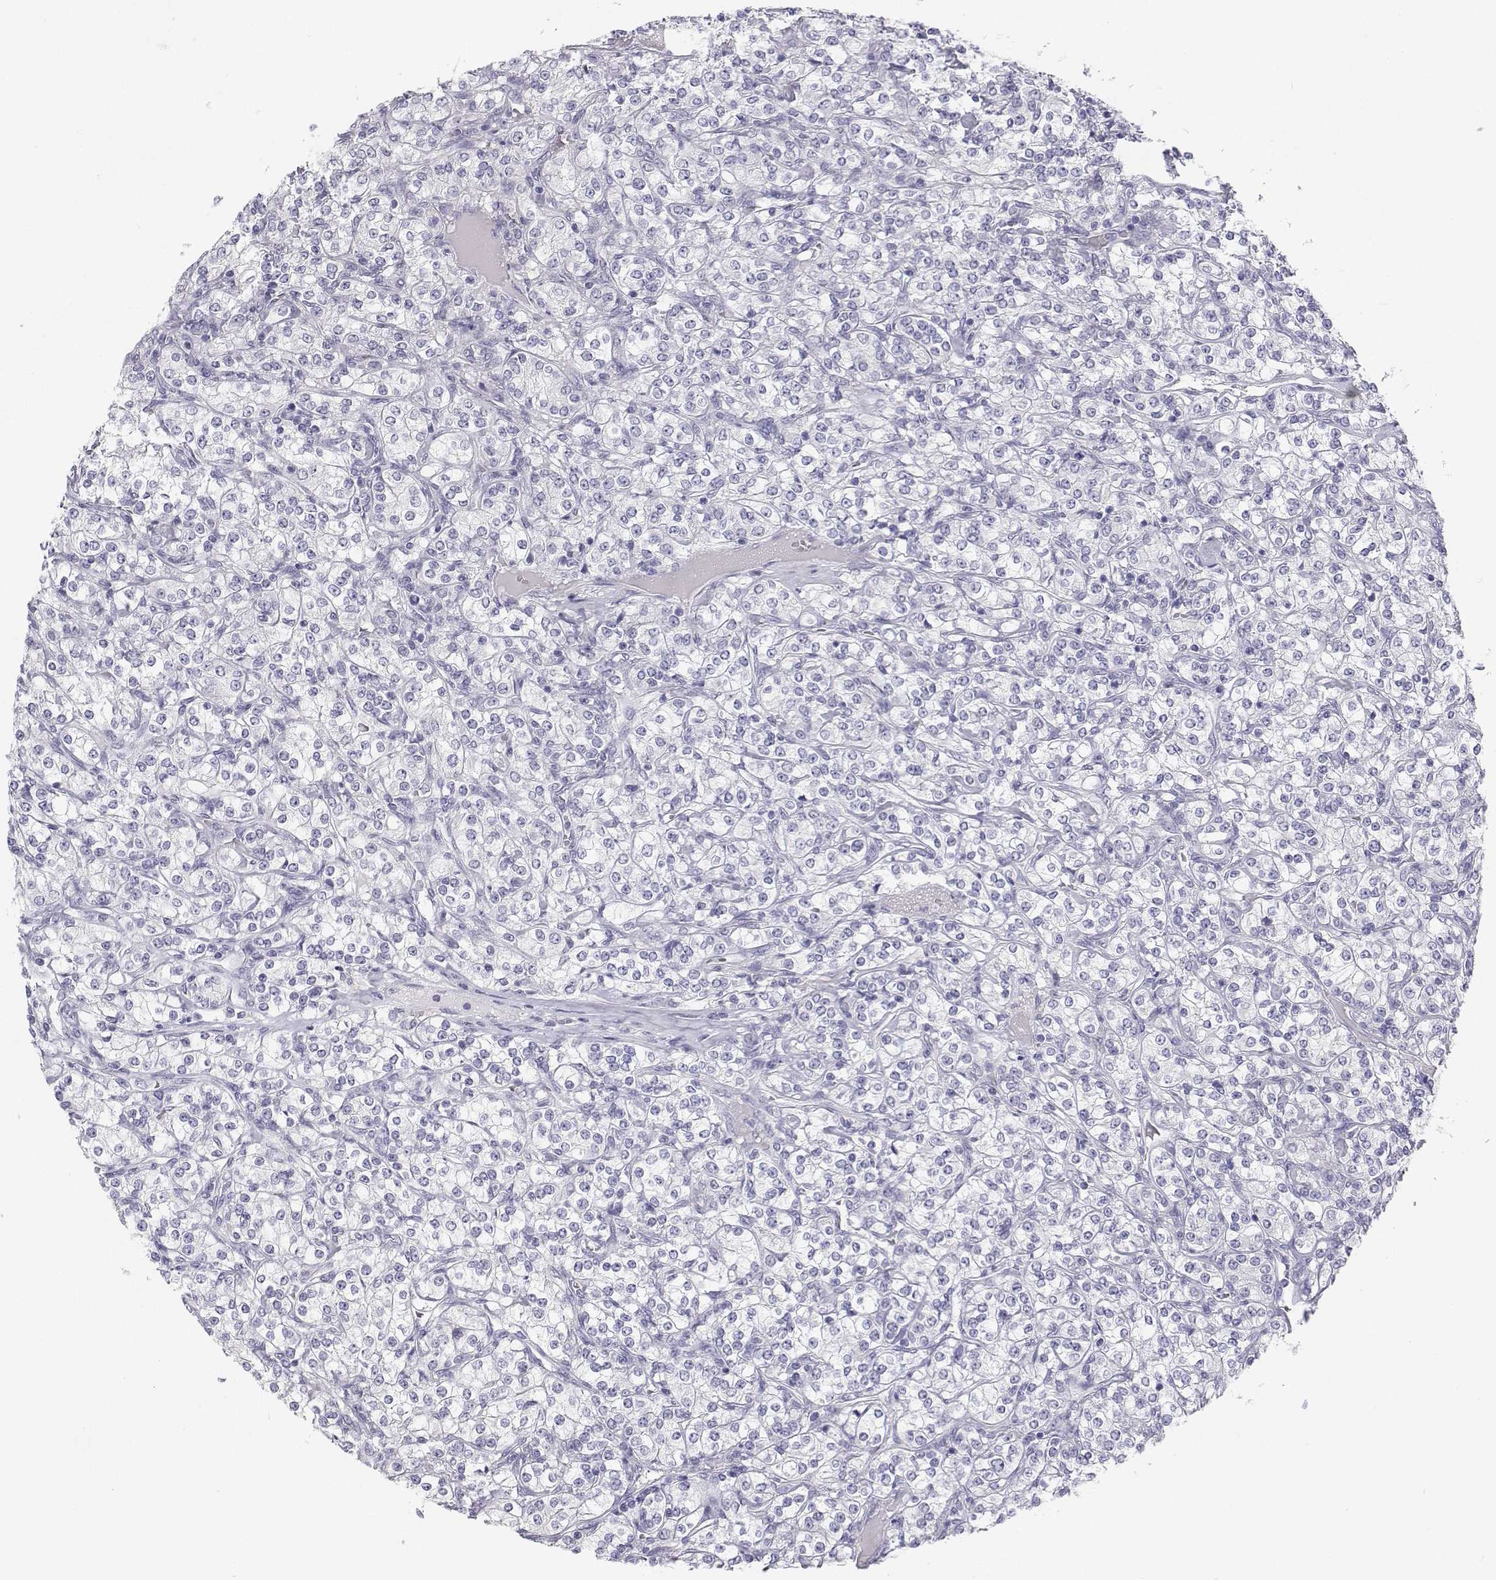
{"staining": {"intensity": "negative", "quantity": "none", "location": "none"}, "tissue": "renal cancer", "cell_type": "Tumor cells", "image_type": "cancer", "snomed": [{"axis": "morphology", "description": "Adenocarcinoma, NOS"}, {"axis": "topography", "description": "Kidney"}], "caption": "Immunohistochemistry histopathology image of human adenocarcinoma (renal) stained for a protein (brown), which reveals no staining in tumor cells. (IHC, brightfield microscopy, high magnification).", "gene": "TTN", "patient": {"sex": "male", "age": 77}}